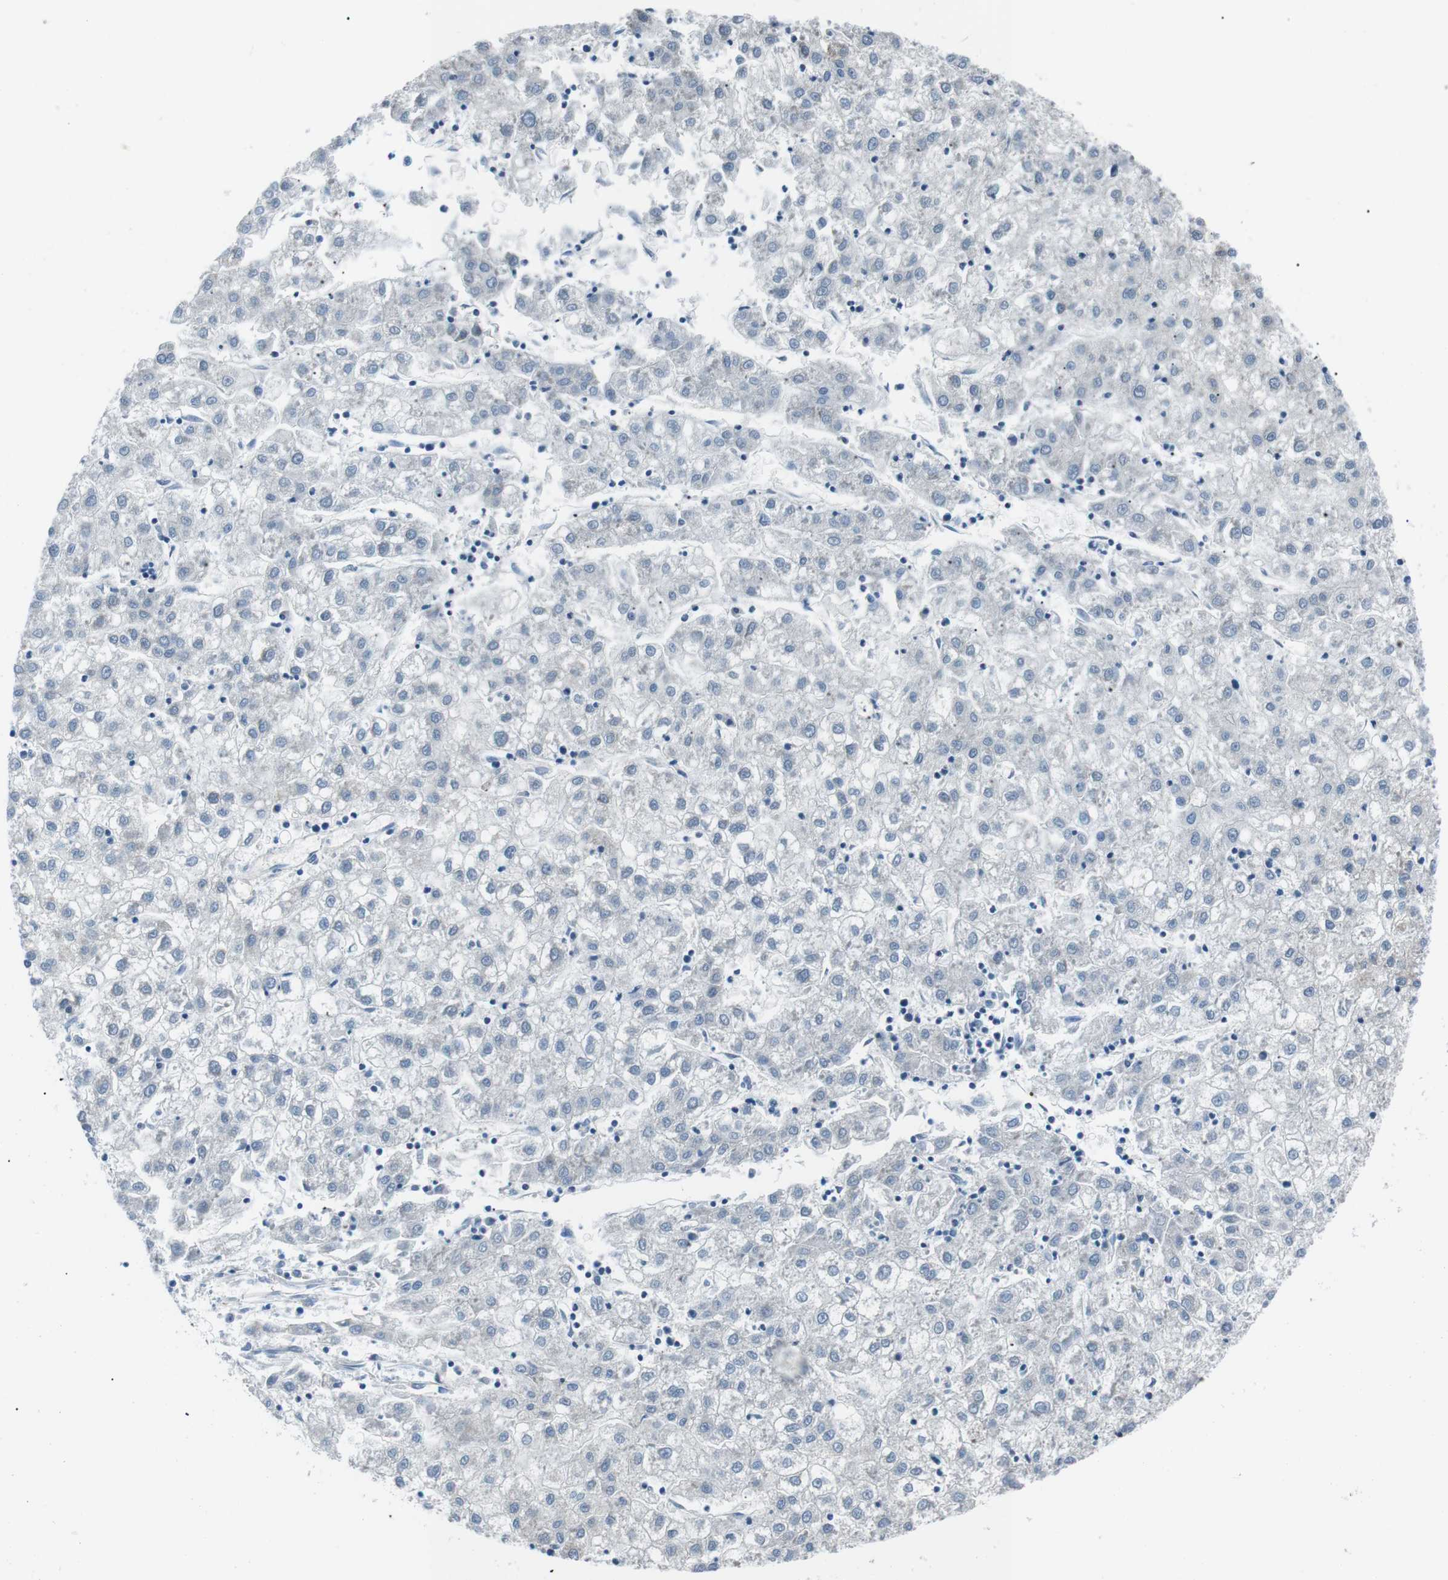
{"staining": {"intensity": "negative", "quantity": "none", "location": "none"}, "tissue": "liver cancer", "cell_type": "Tumor cells", "image_type": "cancer", "snomed": [{"axis": "morphology", "description": "Carcinoma, Hepatocellular, NOS"}, {"axis": "topography", "description": "Liver"}], "caption": "Human liver cancer stained for a protein using immunohistochemistry (IHC) exhibits no positivity in tumor cells.", "gene": "BLNK", "patient": {"sex": "male", "age": 72}}